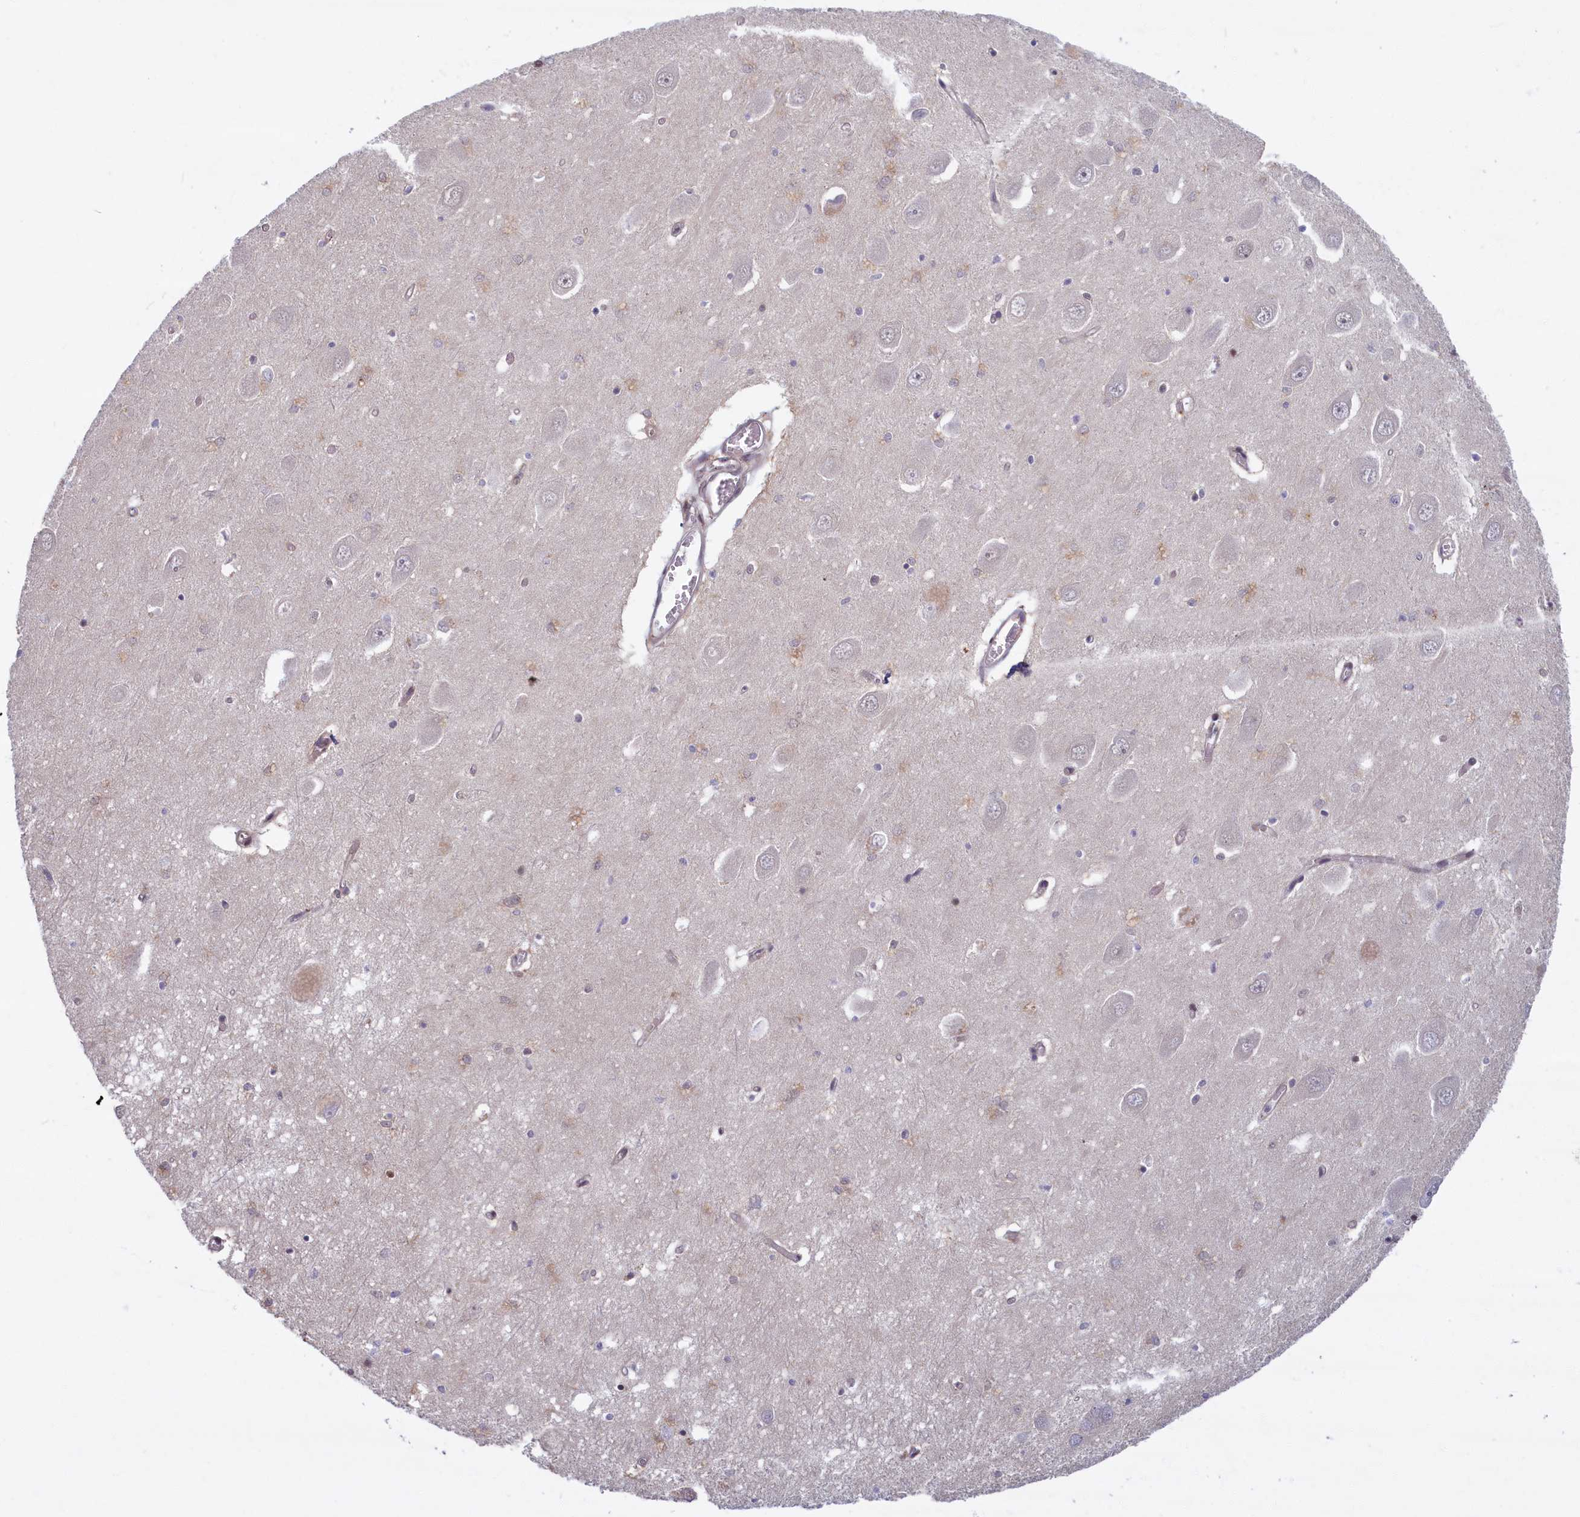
{"staining": {"intensity": "negative", "quantity": "none", "location": "none"}, "tissue": "hippocampus", "cell_type": "Glial cells", "image_type": "normal", "snomed": [{"axis": "morphology", "description": "Normal tissue, NOS"}, {"axis": "topography", "description": "Hippocampus"}], "caption": "Immunohistochemistry (IHC) of normal hippocampus shows no expression in glial cells.", "gene": "FCSK", "patient": {"sex": "male", "age": 70}}